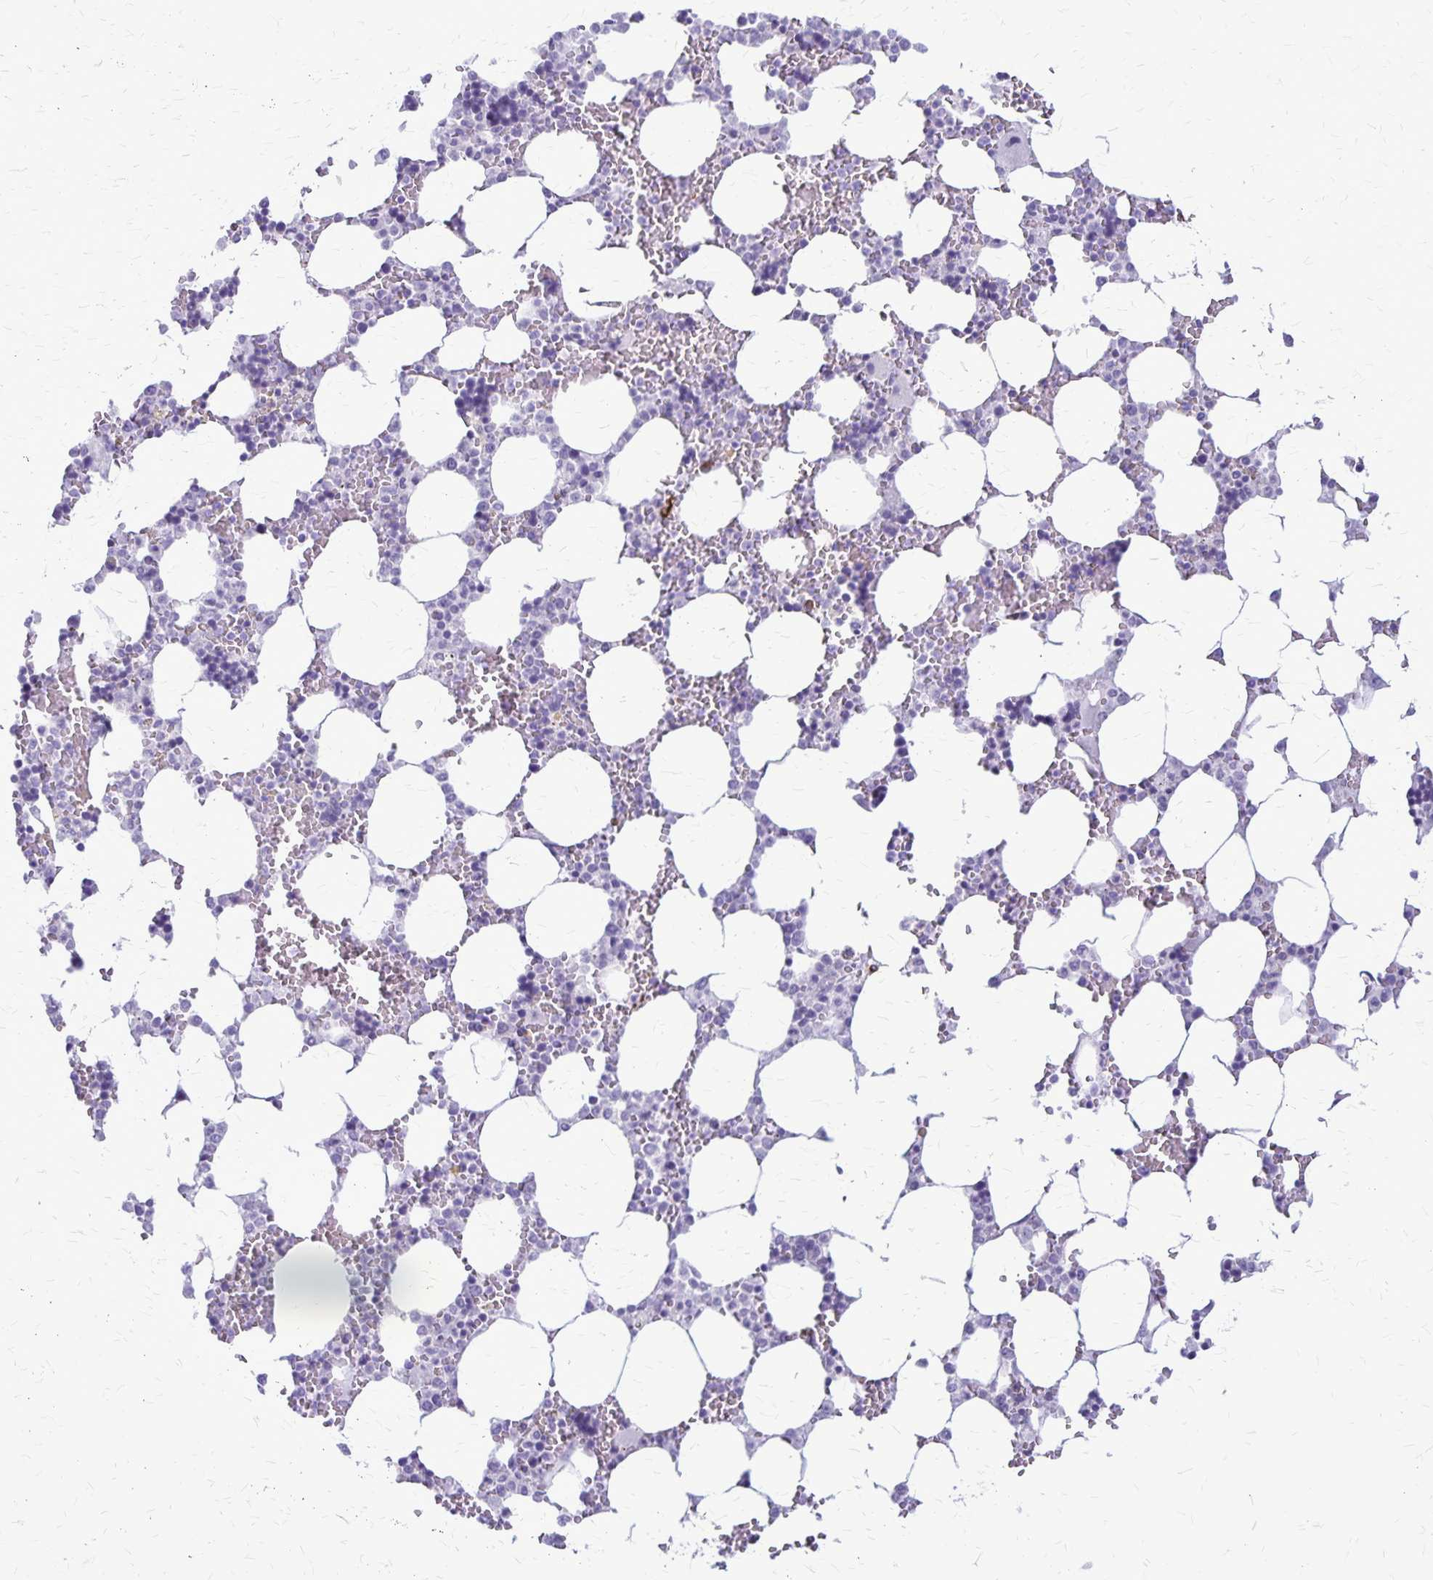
{"staining": {"intensity": "negative", "quantity": "none", "location": "none"}, "tissue": "bone marrow", "cell_type": "Hematopoietic cells", "image_type": "normal", "snomed": [{"axis": "morphology", "description": "Normal tissue, NOS"}, {"axis": "topography", "description": "Bone marrow"}], "caption": "Unremarkable bone marrow was stained to show a protein in brown. There is no significant positivity in hematopoietic cells. (DAB immunohistochemistry (IHC) visualized using brightfield microscopy, high magnification).", "gene": "RTN1", "patient": {"sex": "male", "age": 64}}